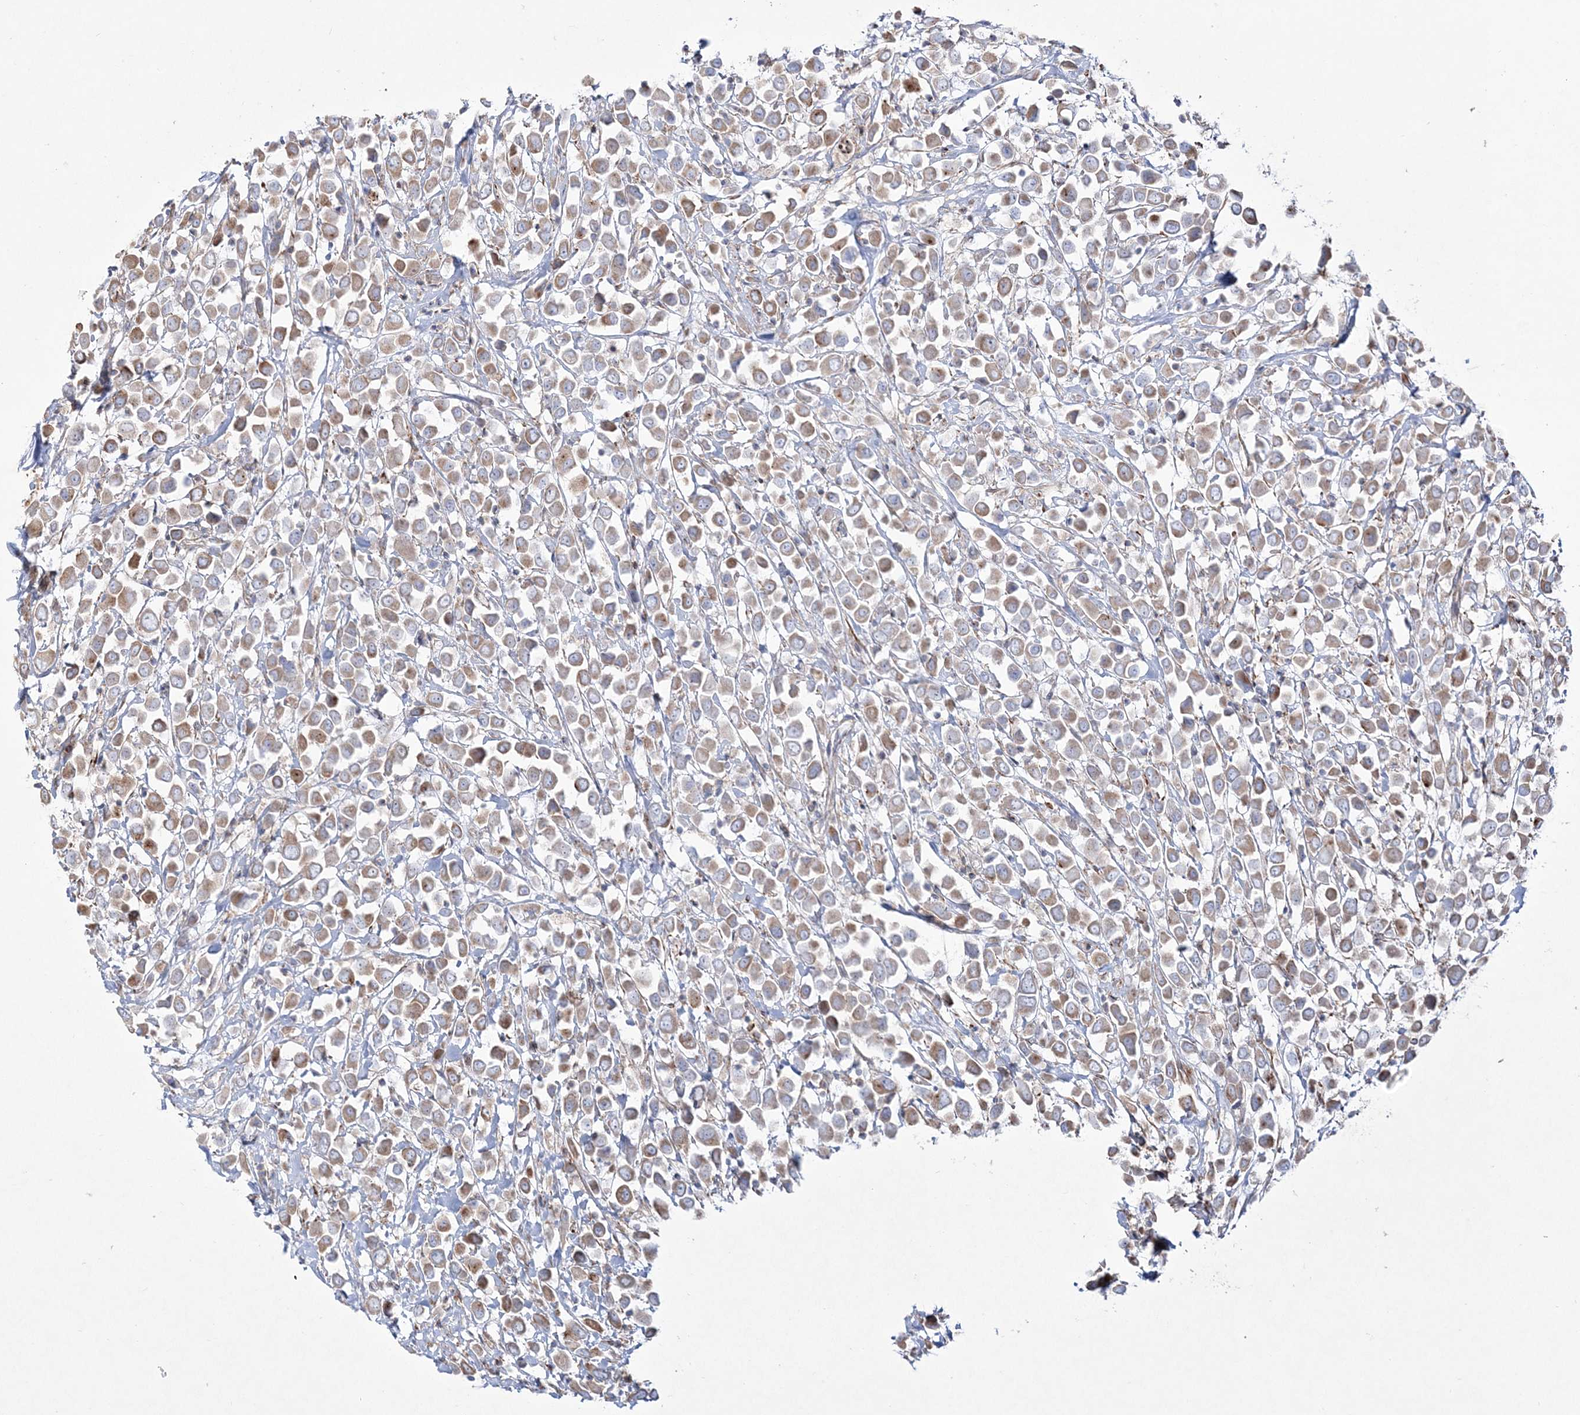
{"staining": {"intensity": "moderate", "quantity": ">75%", "location": "cytoplasmic/membranous"}, "tissue": "breast cancer", "cell_type": "Tumor cells", "image_type": "cancer", "snomed": [{"axis": "morphology", "description": "Duct carcinoma"}, {"axis": "topography", "description": "Breast"}], "caption": "Protein staining of intraductal carcinoma (breast) tissue shows moderate cytoplasmic/membranous expression in about >75% of tumor cells.", "gene": "RICTOR", "patient": {"sex": "female", "age": 61}}